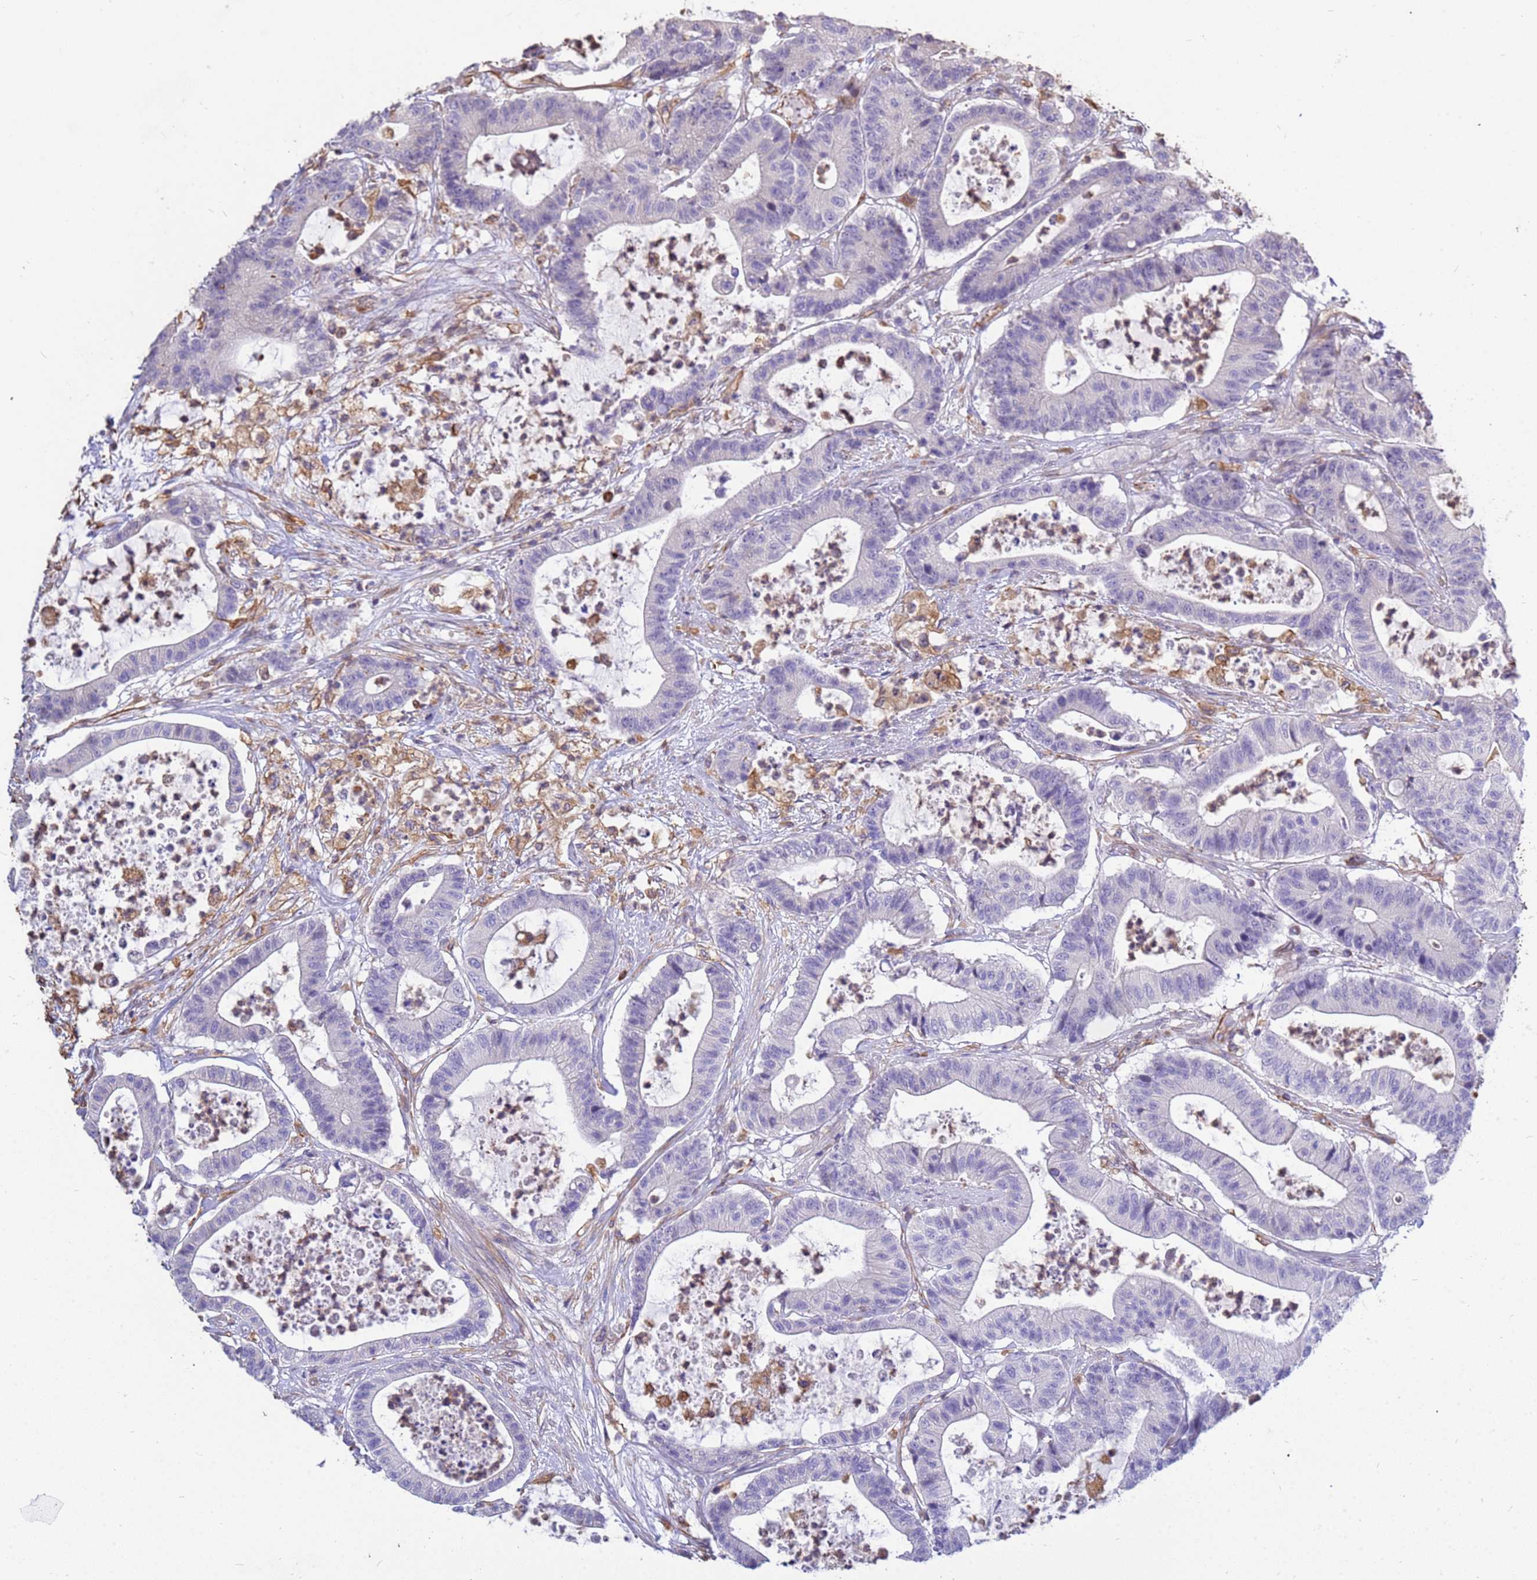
{"staining": {"intensity": "negative", "quantity": "none", "location": "none"}, "tissue": "colorectal cancer", "cell_type": "Tumor cells", "image_type": "cancer", "snomed": [{"axis": "morphology", "description": "Adenocarcinoma, NOS"}, {"axis": "topography", "description": "Colon"}], "caption": "DAB (3,3'-diaminobenzidine) immunohistochemical staining of colorectal cancer reveals no significant expression in tumor cells. The staining is performed using DAB brown chromogen with nuclei counter-stained in using hematoxylin.", "gene": "TCEAL3", "patient": {"sex": "female", "age": 84}}